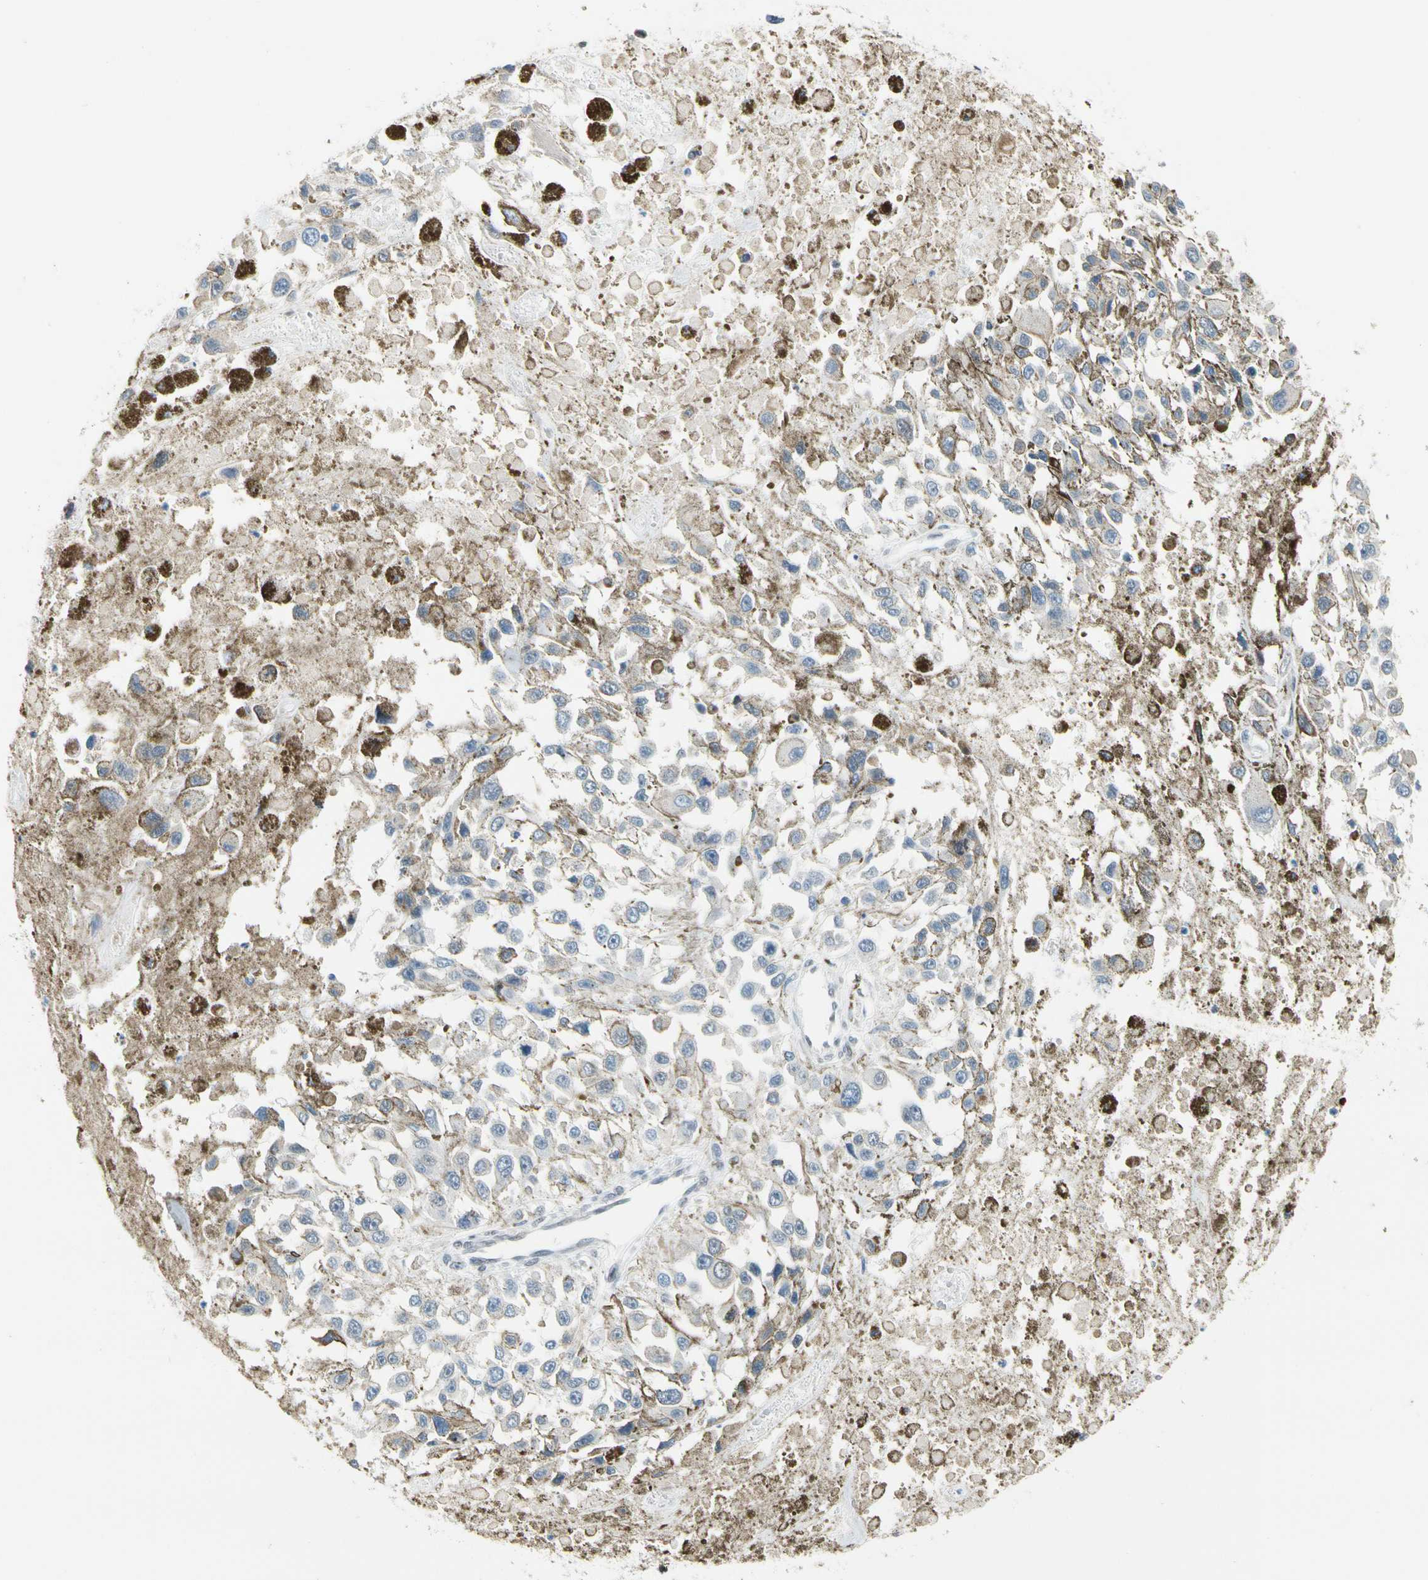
{"staining": {"intensity": "negative", "quantity": "none", "location": "none"}, "tissue": "melanoma", "cell_type": "Tumor cells", "image_type": "cancer", "snomed": [{"axis": "morphology", "description": "Malignant melanoma, Metastatic site"}, {"axis": "topography", "description": "Lymph node"}], "caption": "A photomicrograph of melanoma stained for a protein displays no brown staining in tumor cells.", "gene": "NFIA", "patient": {"sex": "male", "age": 59}}